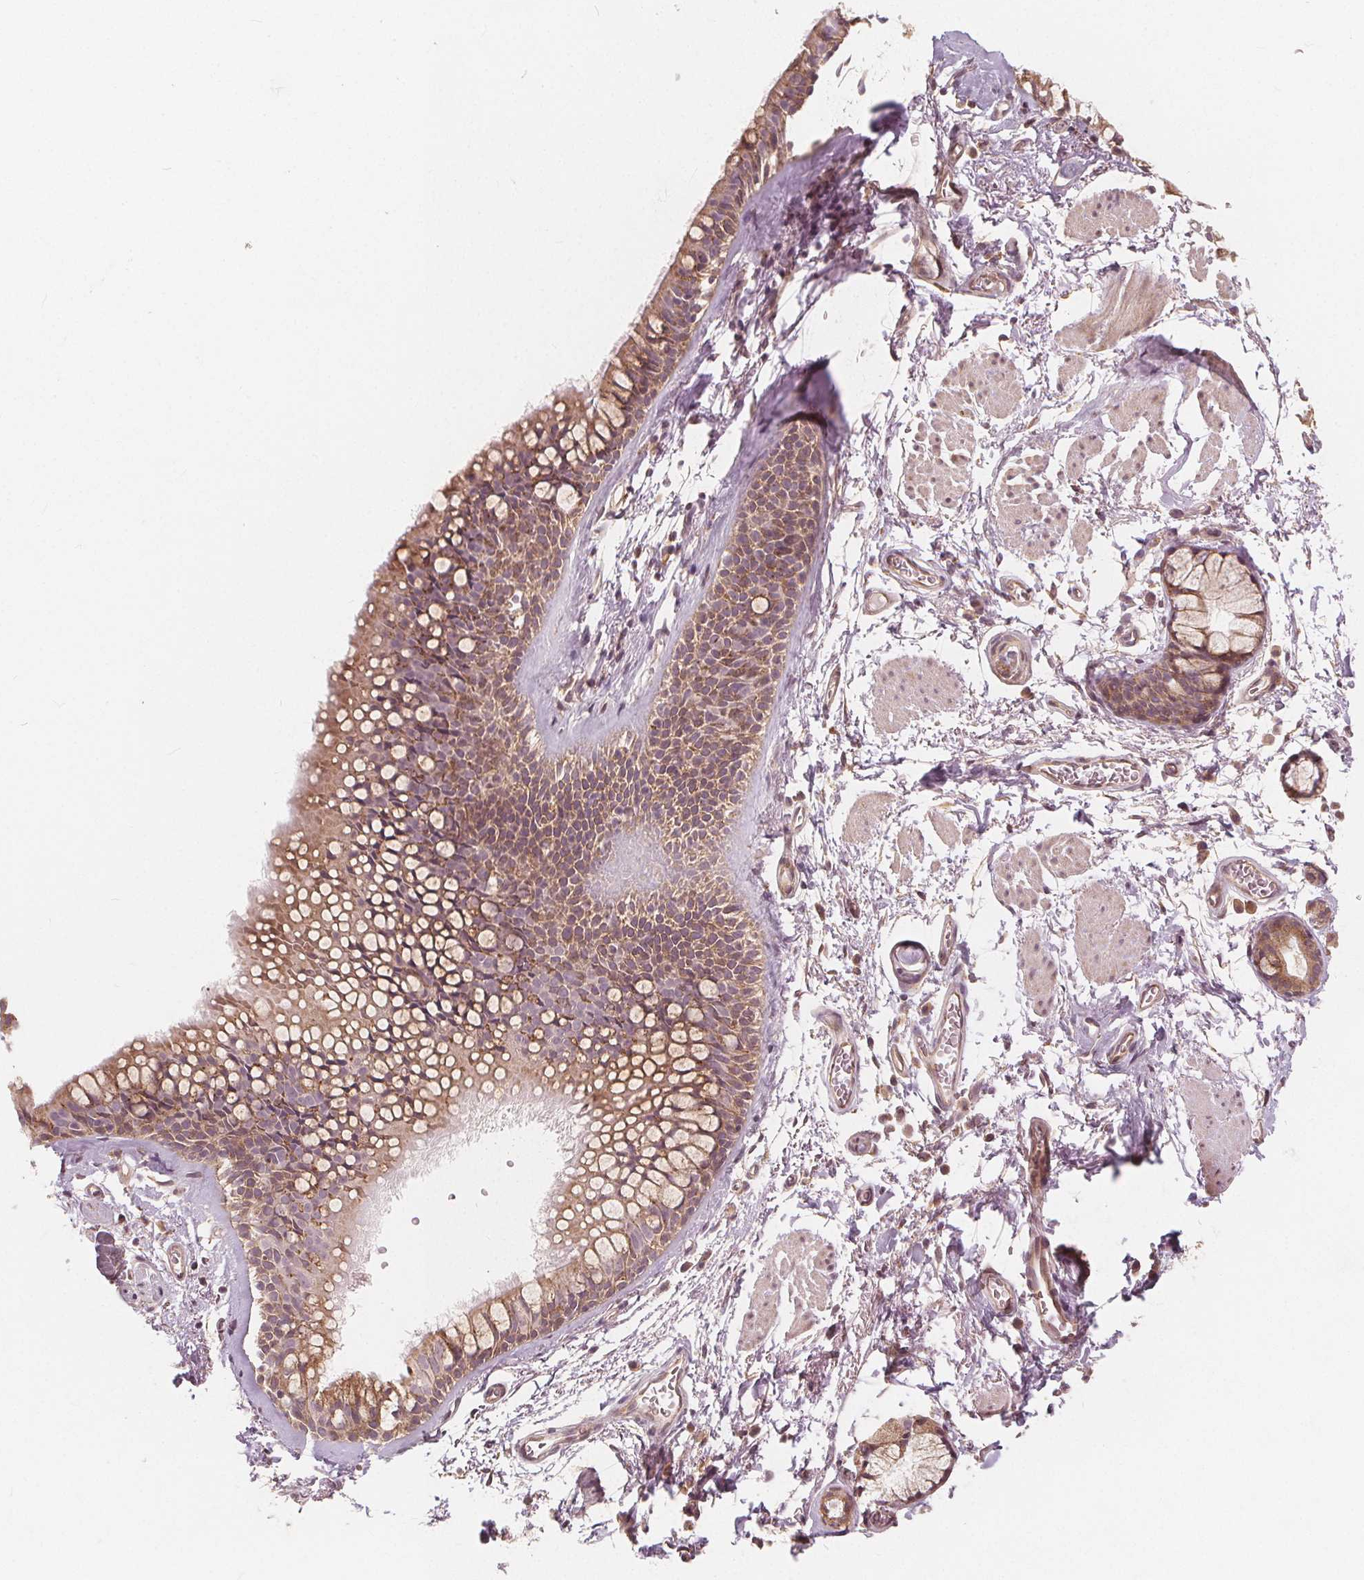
{"staining": {"intensity": "negative", "quantity": "none", "location": "none"}, "tissue": "soft tissue", "cell_type": "Fibroblasts", "image_type": "normal", "snomed": [{"axis": "morphology", "description": "Normal tissue, NOS"}, {"axis": "topography", "description": "Cartilage tissue"}, {"axis": "topography", "description": "Bronchus"}], "caption": "The image reveals no significant expression in fibroblasts of soft tissue.", "gene": "SNX12", "patient": {"sex": "female", "age": 79}}